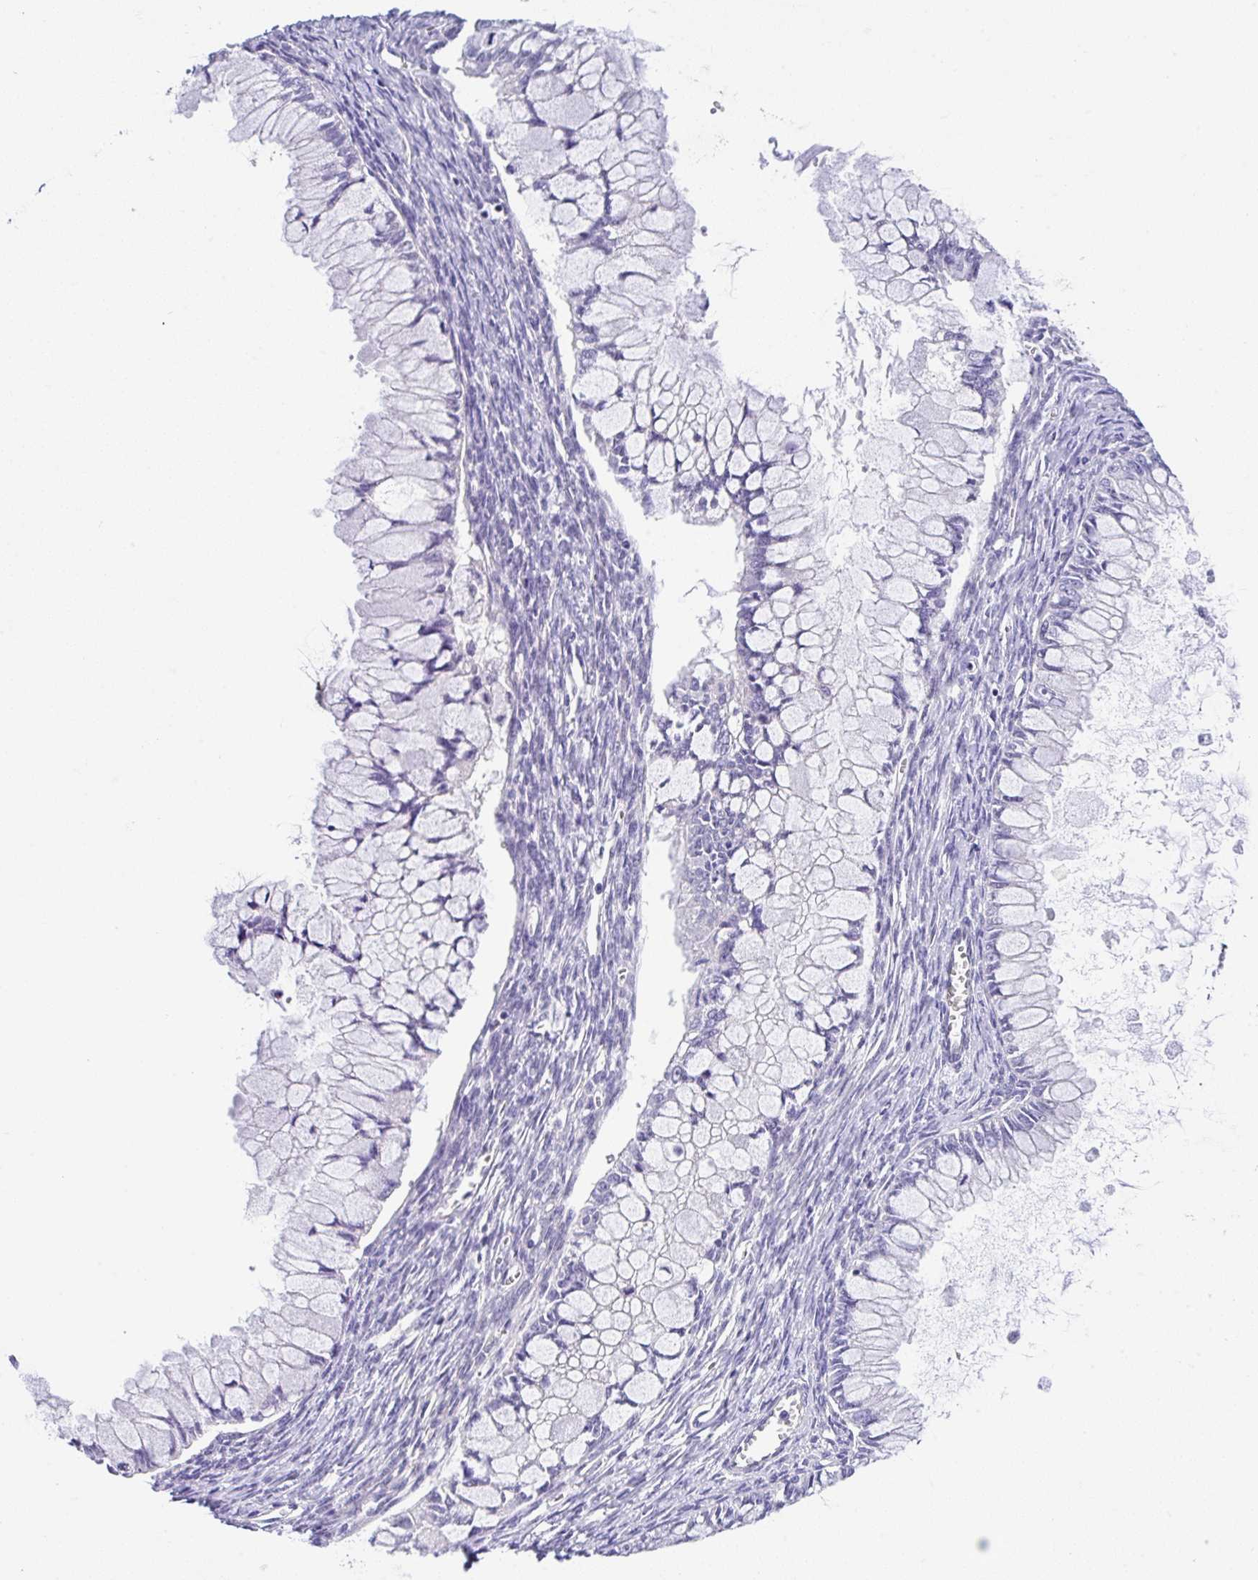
{"staining": {"intensity": "negative", "quantity": "none", "location": "none"}, "tissue": "ovarian cancer", "cell_type": "Tumor cells", "image_type": "cancer", "snomed": [{"axis": "morphology", "description": "Cystadenocarcinoma, mucinous, NOS"}, {"axis": "topography", "description": "Ovary"}], "caption": "Immunohistochemical staining of mucinous cystadenocarcinoma (ovarian) demonstrates no significant expression in tumor cells. (Stains: DAB (3,3'-diaminobenzidine) IHC with hematoxylin counter stain, Microscopy: brightfield microscopy at high magnification).", "gene": "CGNL1", "patient": {"sex": "female", "age": 34}}